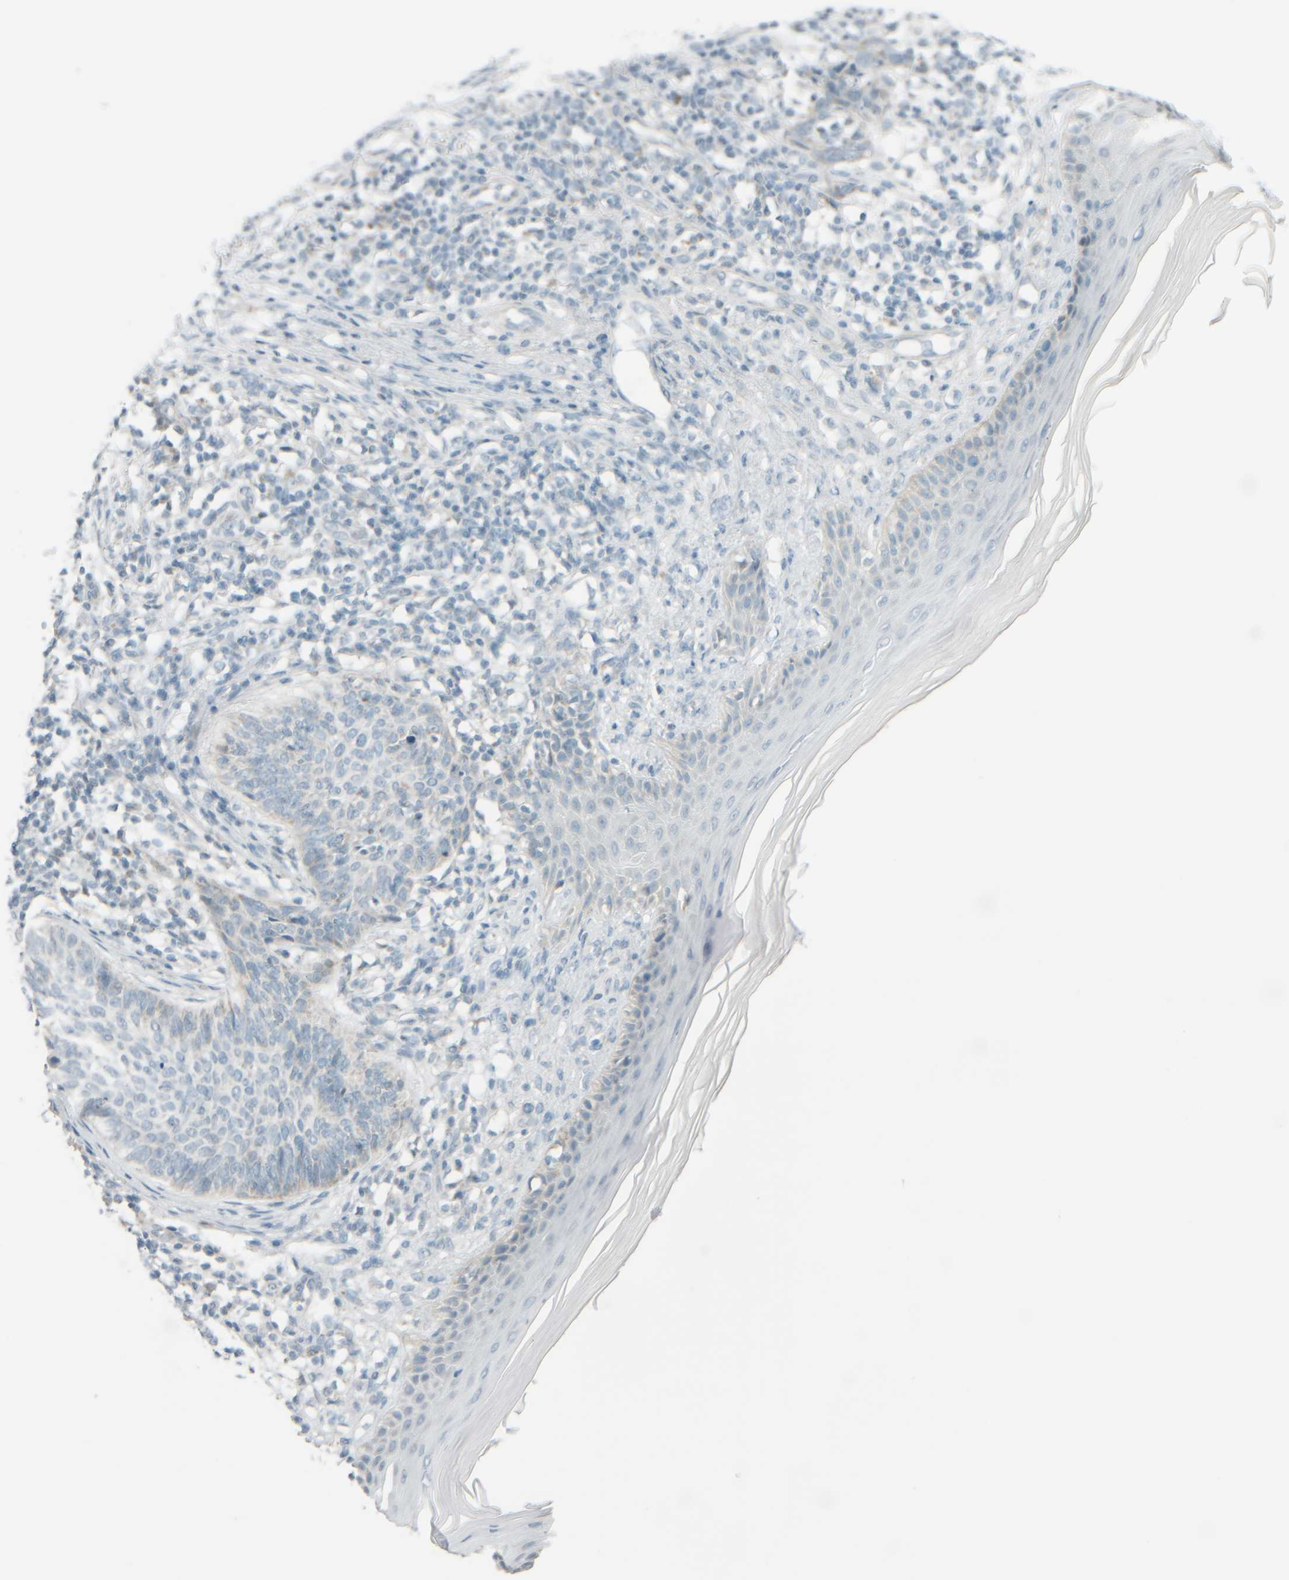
{"staining": {"intensity": "negative", "quantity": "none", "location": "none"}, "tissue": "skin cancer", "cell_type": "Tumor cells", "image_type": "cancer", "snomed": [{"axis": "morphology", "description": "Normal tissue, NOS"}, {"axis": "morphology", "description": "Basal cell carcinoma"}, {"axis": "topography", "description": "Skin"}], "caption": "An immunohistochemistry histopathology image of skin cancer is shown. There is no staining in tumor cells of skin cancer. The staining is performed using DAB brown chromogen with nuclei counter-stained in using hematoxylin.", "gene": "PTGES3L-AARSD1", "patient": {"sex": "male", "age": 50}}